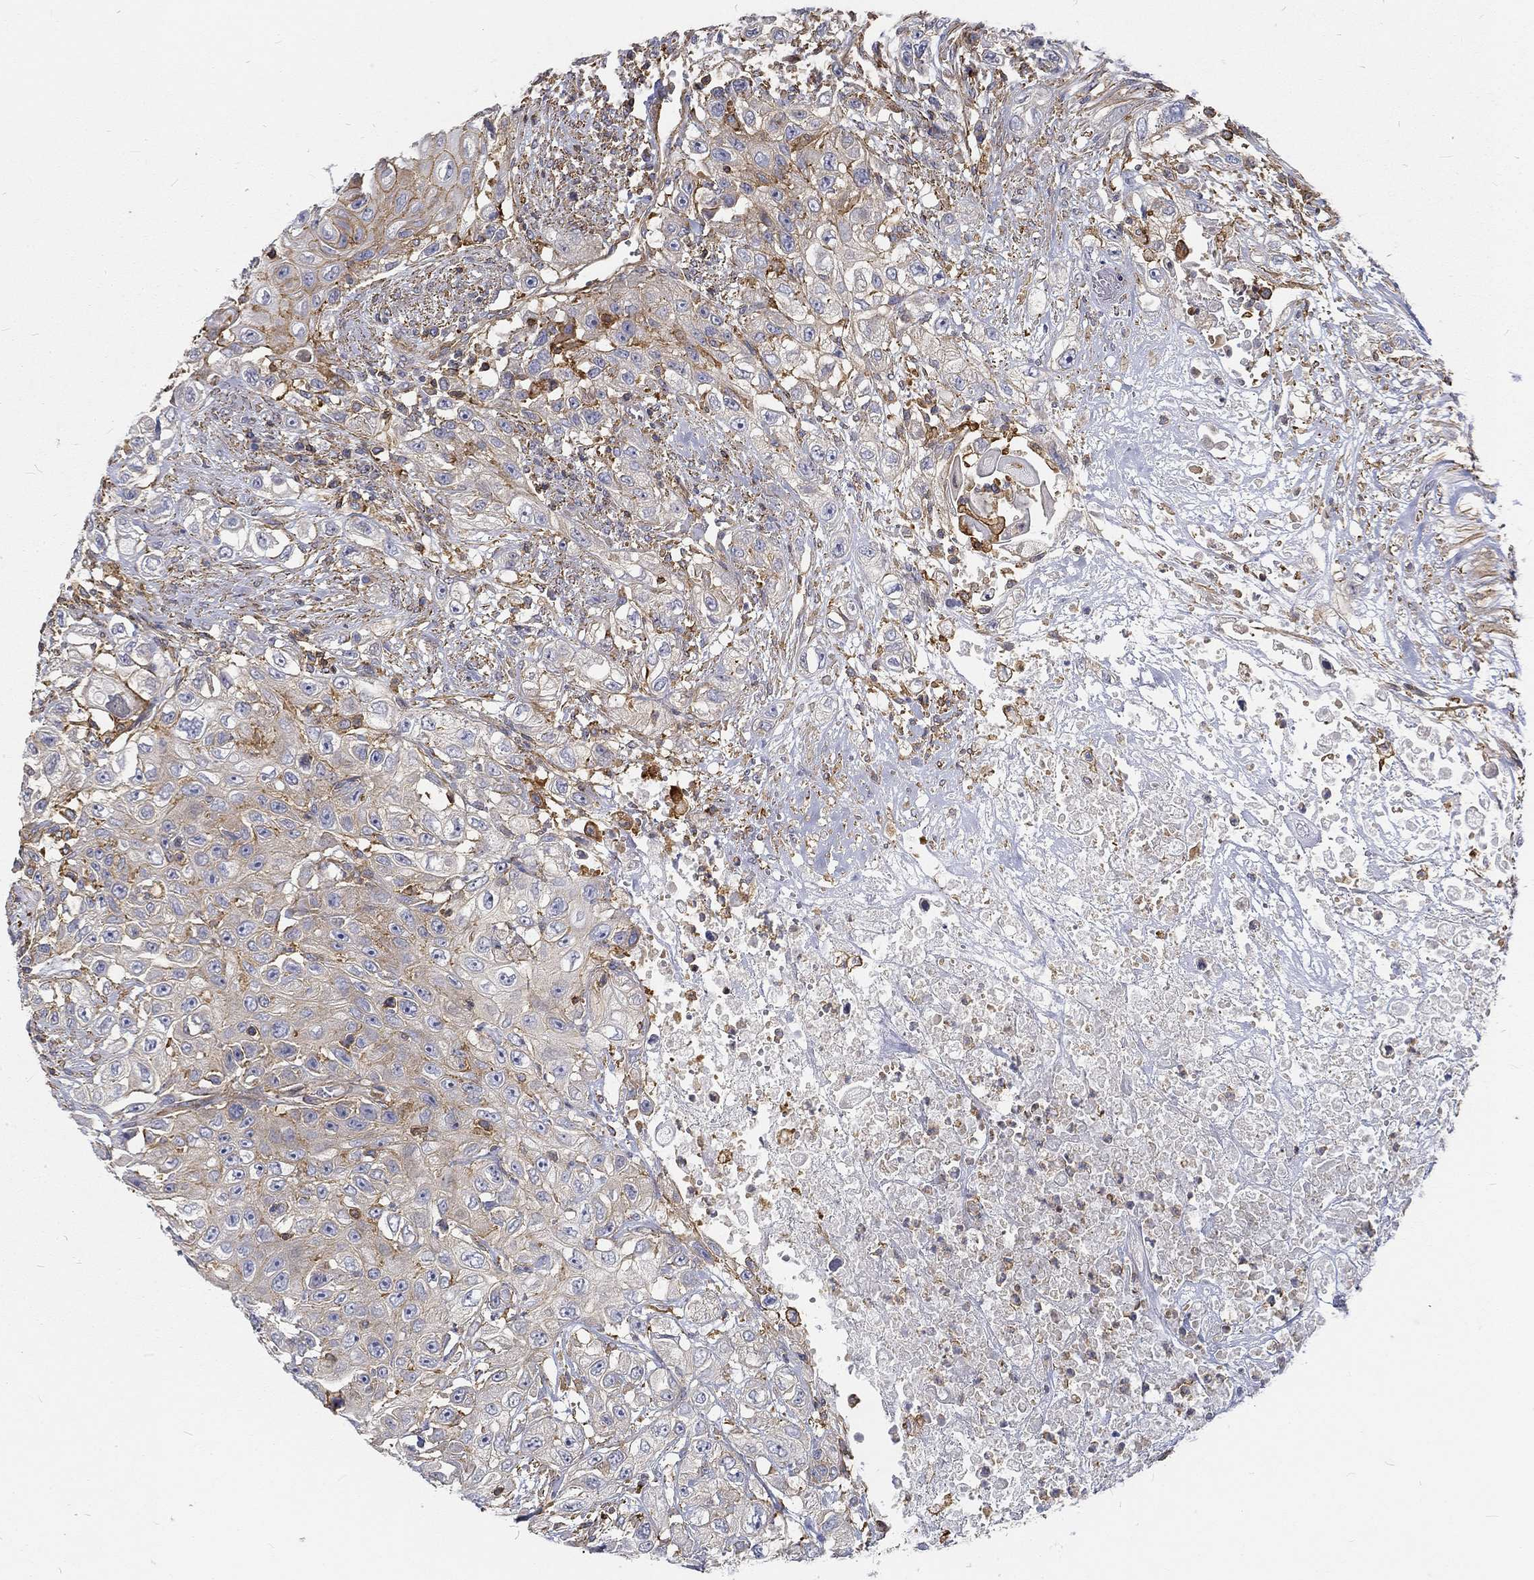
{"staining": {"intensity": "moderate", "quantity": "<25%", "location": "cytoplasmic/membranous"}, "tissue": "urothelial cancer", "cell_type": "Tumor cells", "image_type": "cancer", "snomed": [{"axis": "morphology", "description": "Urothelial carcinoma, High grade"}, {"axis": "topography", "description": "Urinary bladder"}], "caption": "Urothelial carcinoma (high-grade) tissue exhibits moderate cytoplasmic/membranous staining in about <25% of tumor cells", "gene": "MTMR11", "patient": {"sex": "female", "age": 56}}